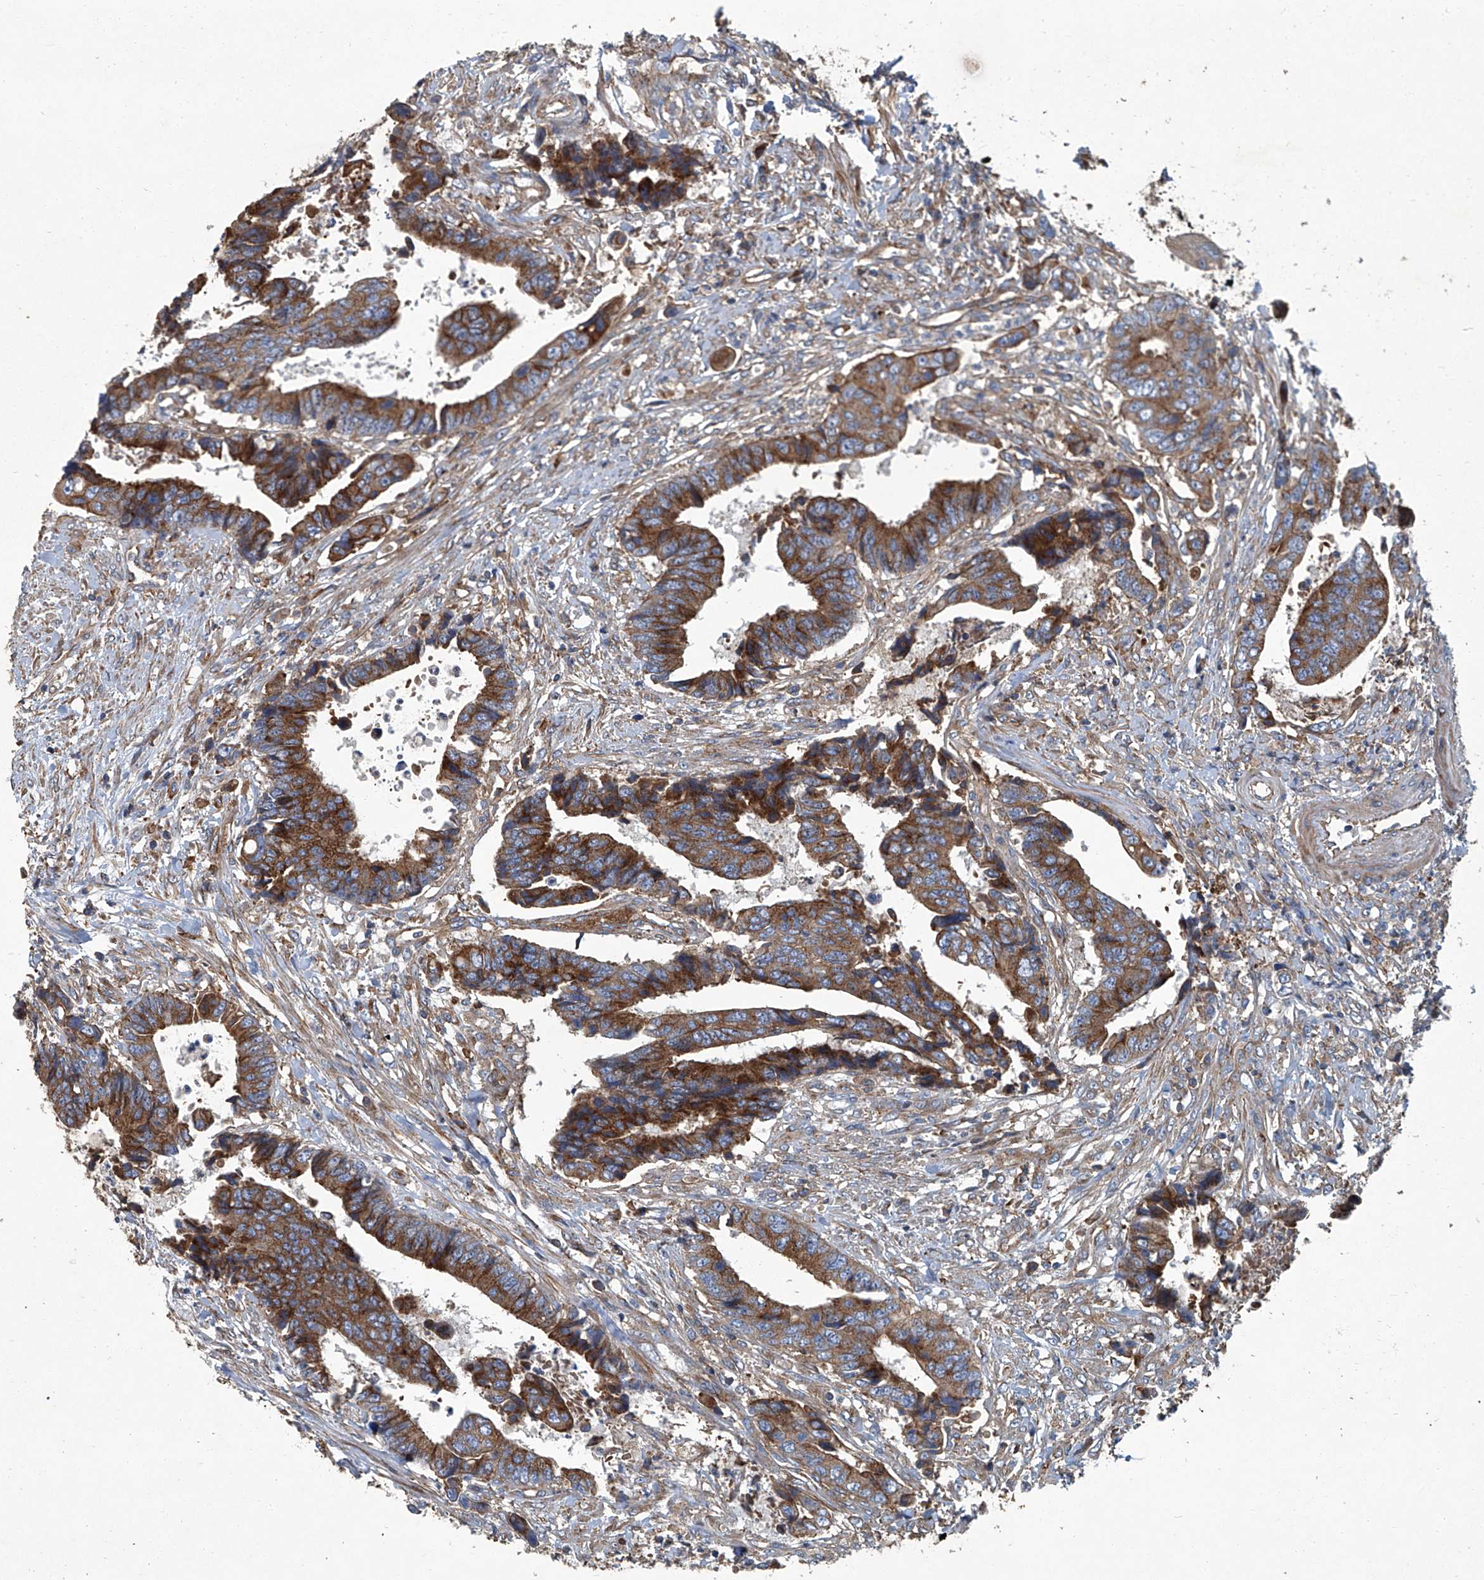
{"staining": {"intensity": "moderate", "quantity": ">75%", "location": "cytoplasmic/membranous"}, "tissue": "colorectal cancer", "cell_type": "Tumor cells", "image_type": "cancer", "snomed": [{"axis": "morphology", "description": "Adenocarcinoma, NOS"}, {"axis": "topography", "description": "Rectum"}], "caption": "Colorectal adenocarcinoma stained with a protein marker displays moderate staining in tumor cells.", "gene": "PIGH", "patient": {"sex": "male", "age": 84}}